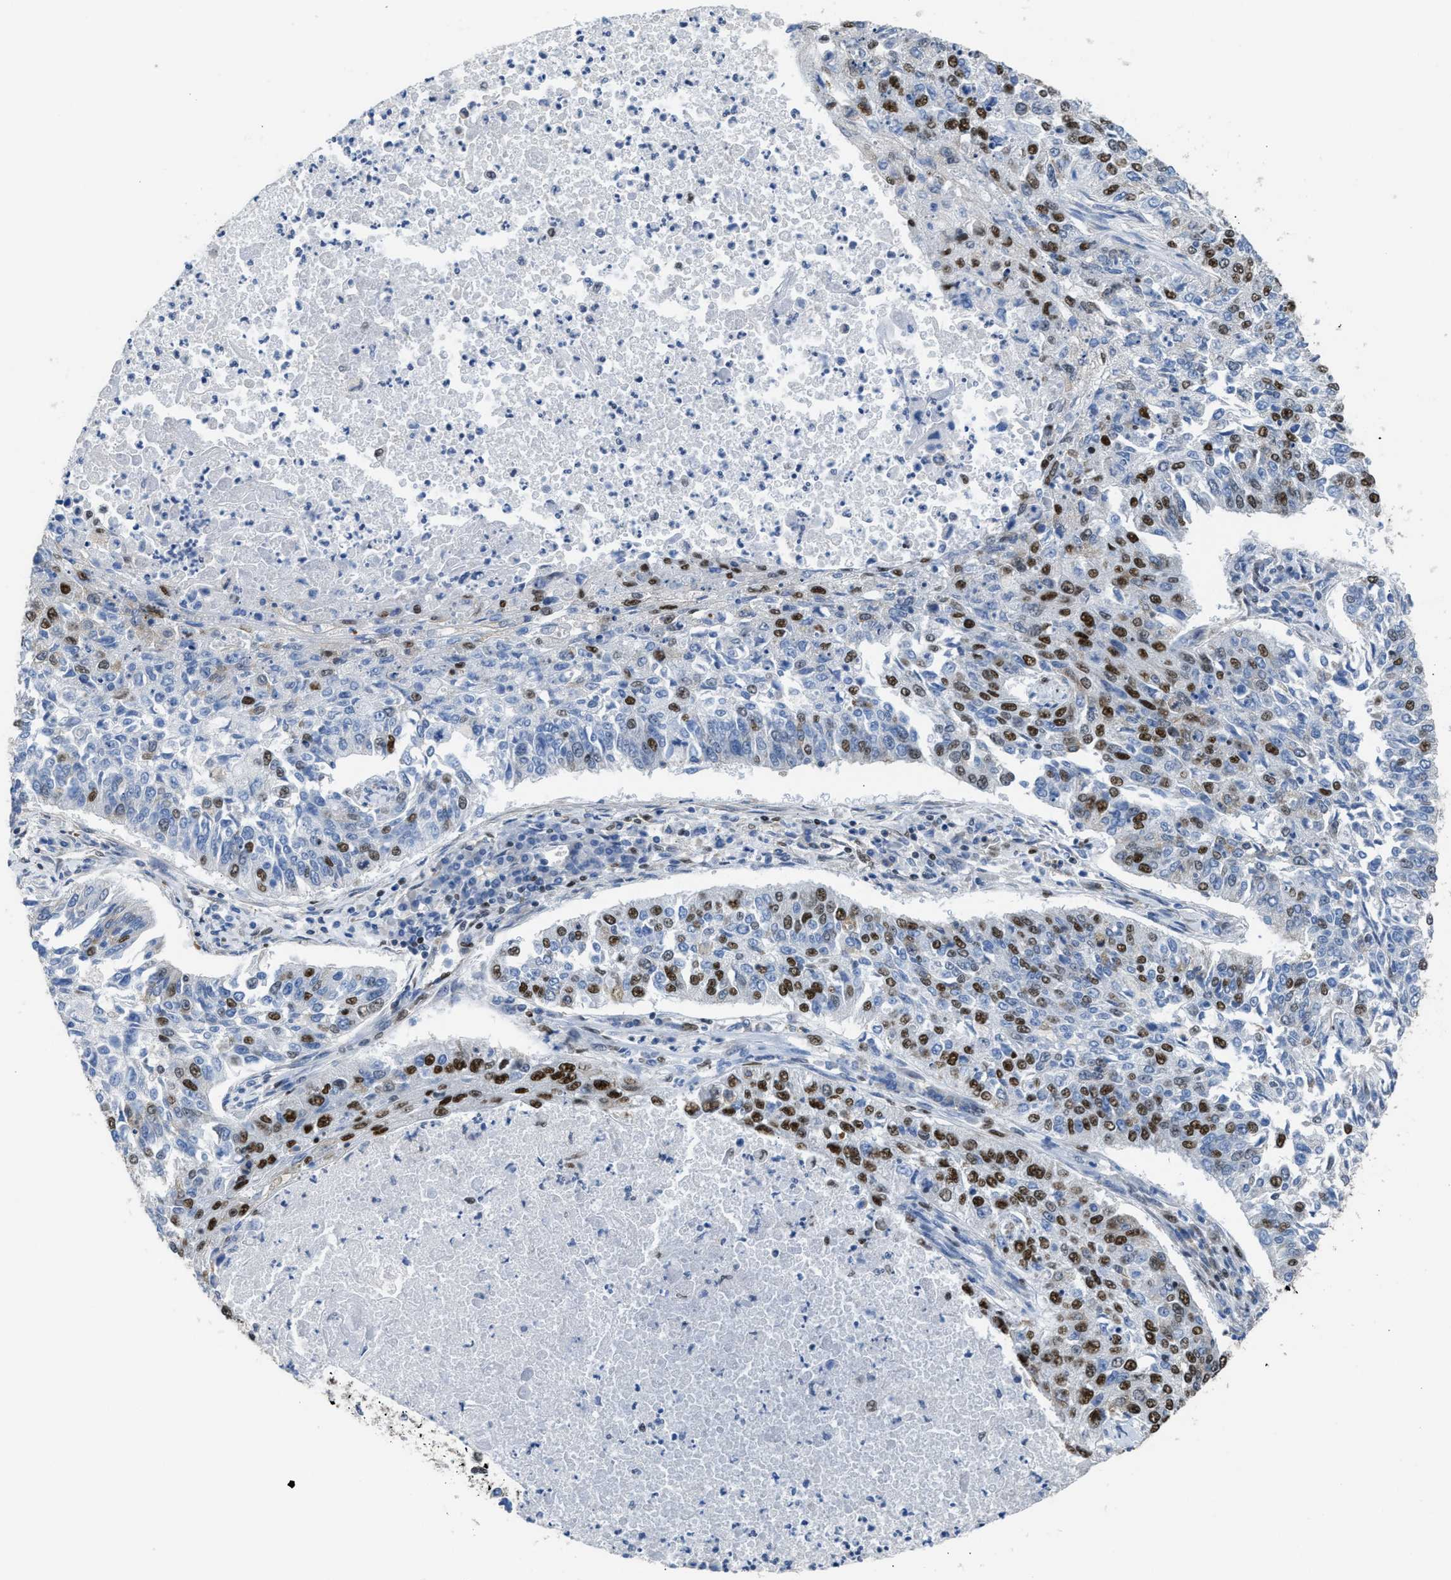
{"staining": {"intensity": "strong", "quantity": ">75%", "location": "nuclear"}, "tissue": "lung cancer", "cell_type": "Tumor cells", "image_type": "cancer", "snomed": [{"axis": "morphology", "description": "Normal tissue, NOS"}, {"axis": "morphology", "description": "Squamous cell carcinoma, NOS"}, {"axis": "topography", "description": "Cartilage tissue"}, {"axis": "topography", "description": "Bronchus"}, {"axis": "topography", "description": "Lung"}], "caption": "Lung cancer (squamous cell carcinoma) was stained to show a protein in brown. There is high levels of strong nuclear positivity in approximately >75% of tumor cells.", "gene": "SCAF4", "patient": {"sex": "female", "age": 49}}